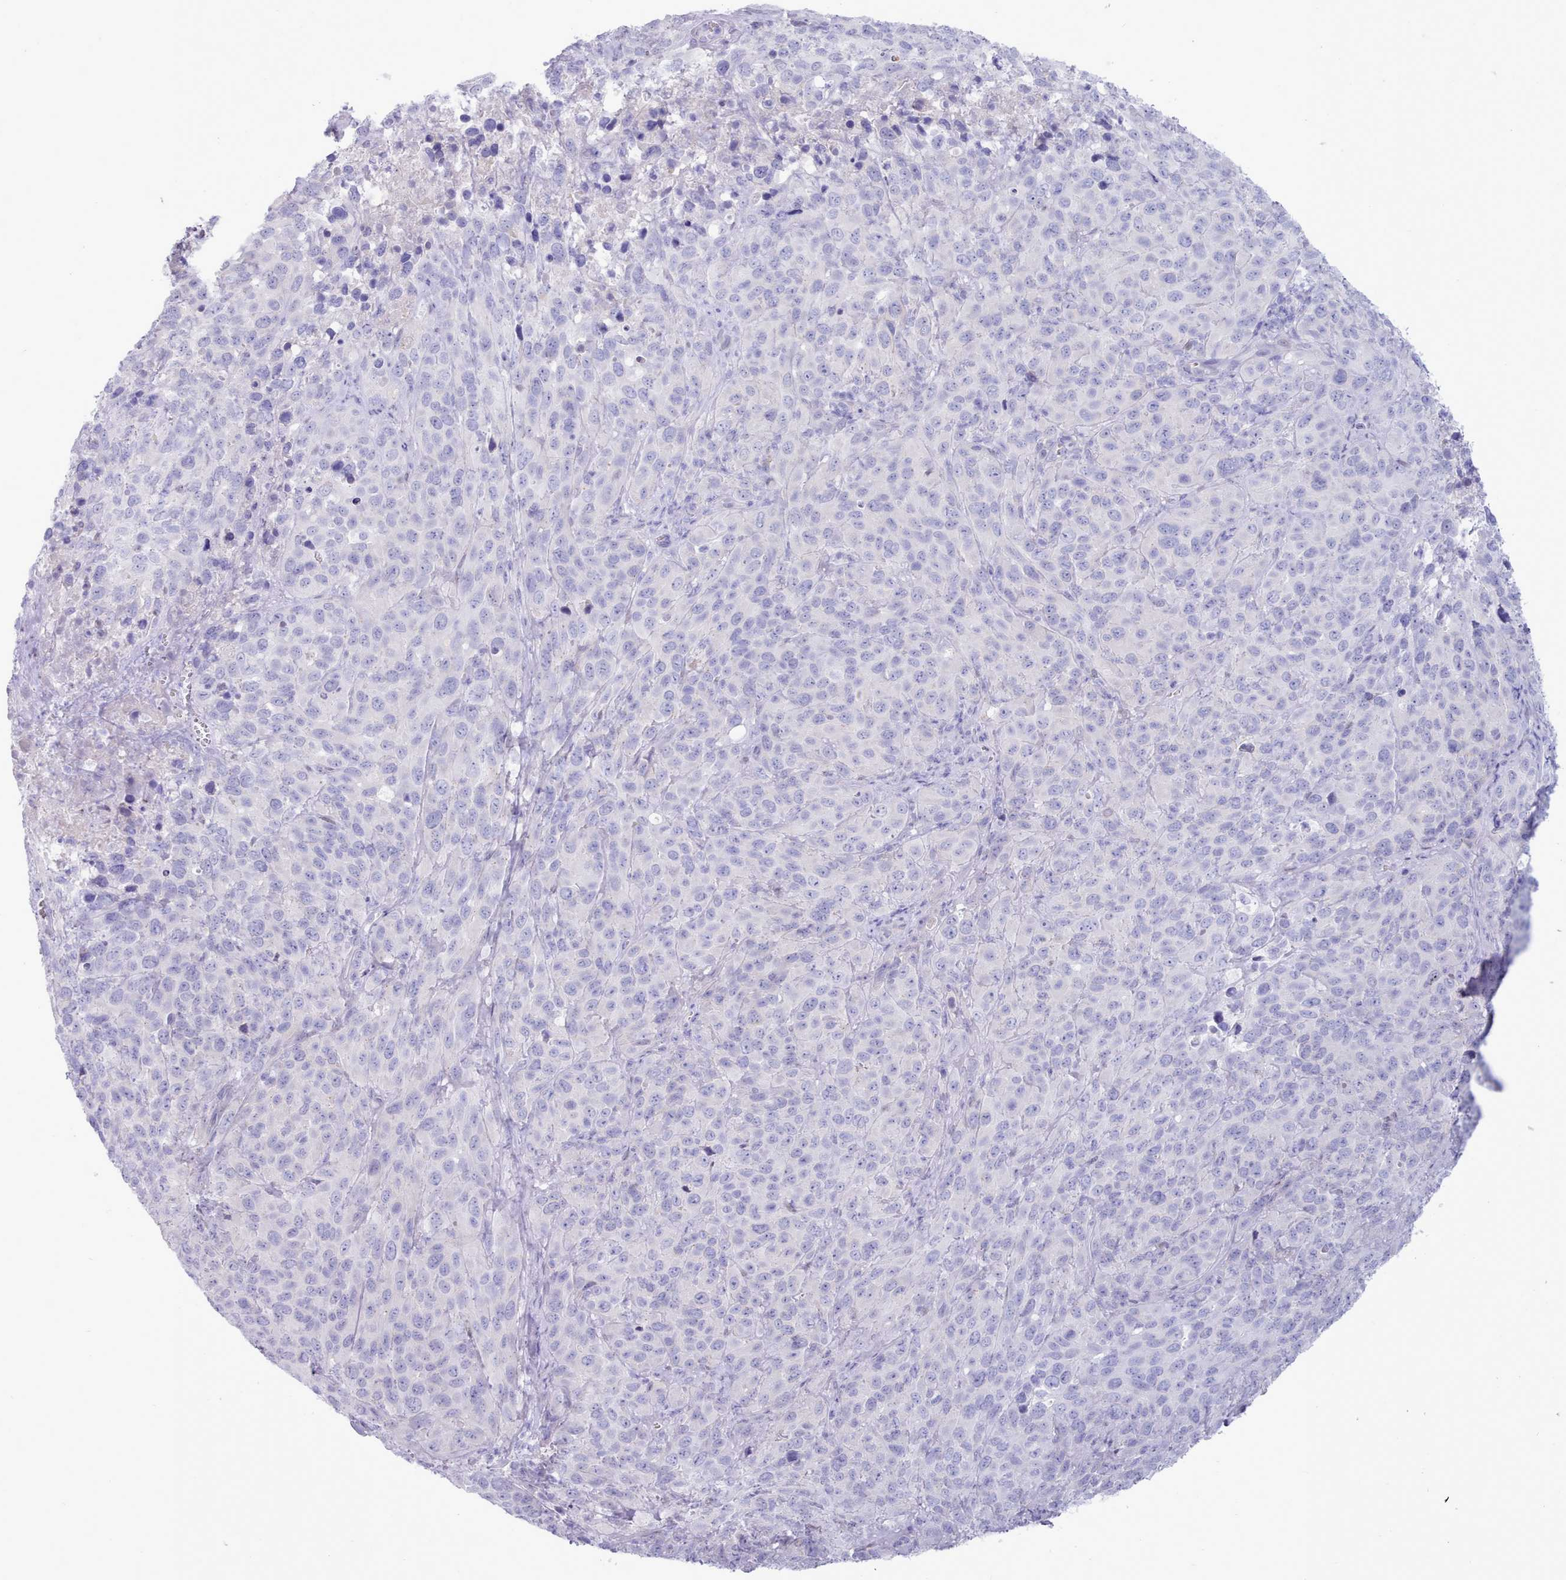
{"staining": {"intensity": "negative", "quantity": "none", "location": "none"}, "tissue": "cervical cancer", "cell_type": "Tumor cells", "image_type": "cancer", "snomed": [{"axis": "morphology", "description": "Squamous cell carcinoma, NOS"}, {"axis": "topography", "description": "Cervix"}], "caption": "Immunohistochemical staining of human cervical squamous cell carcinoma demonstrates no significant positivity in tumor cells.", "gene": "TMEM253", "patient": {"sex": "female", "age": 51}}